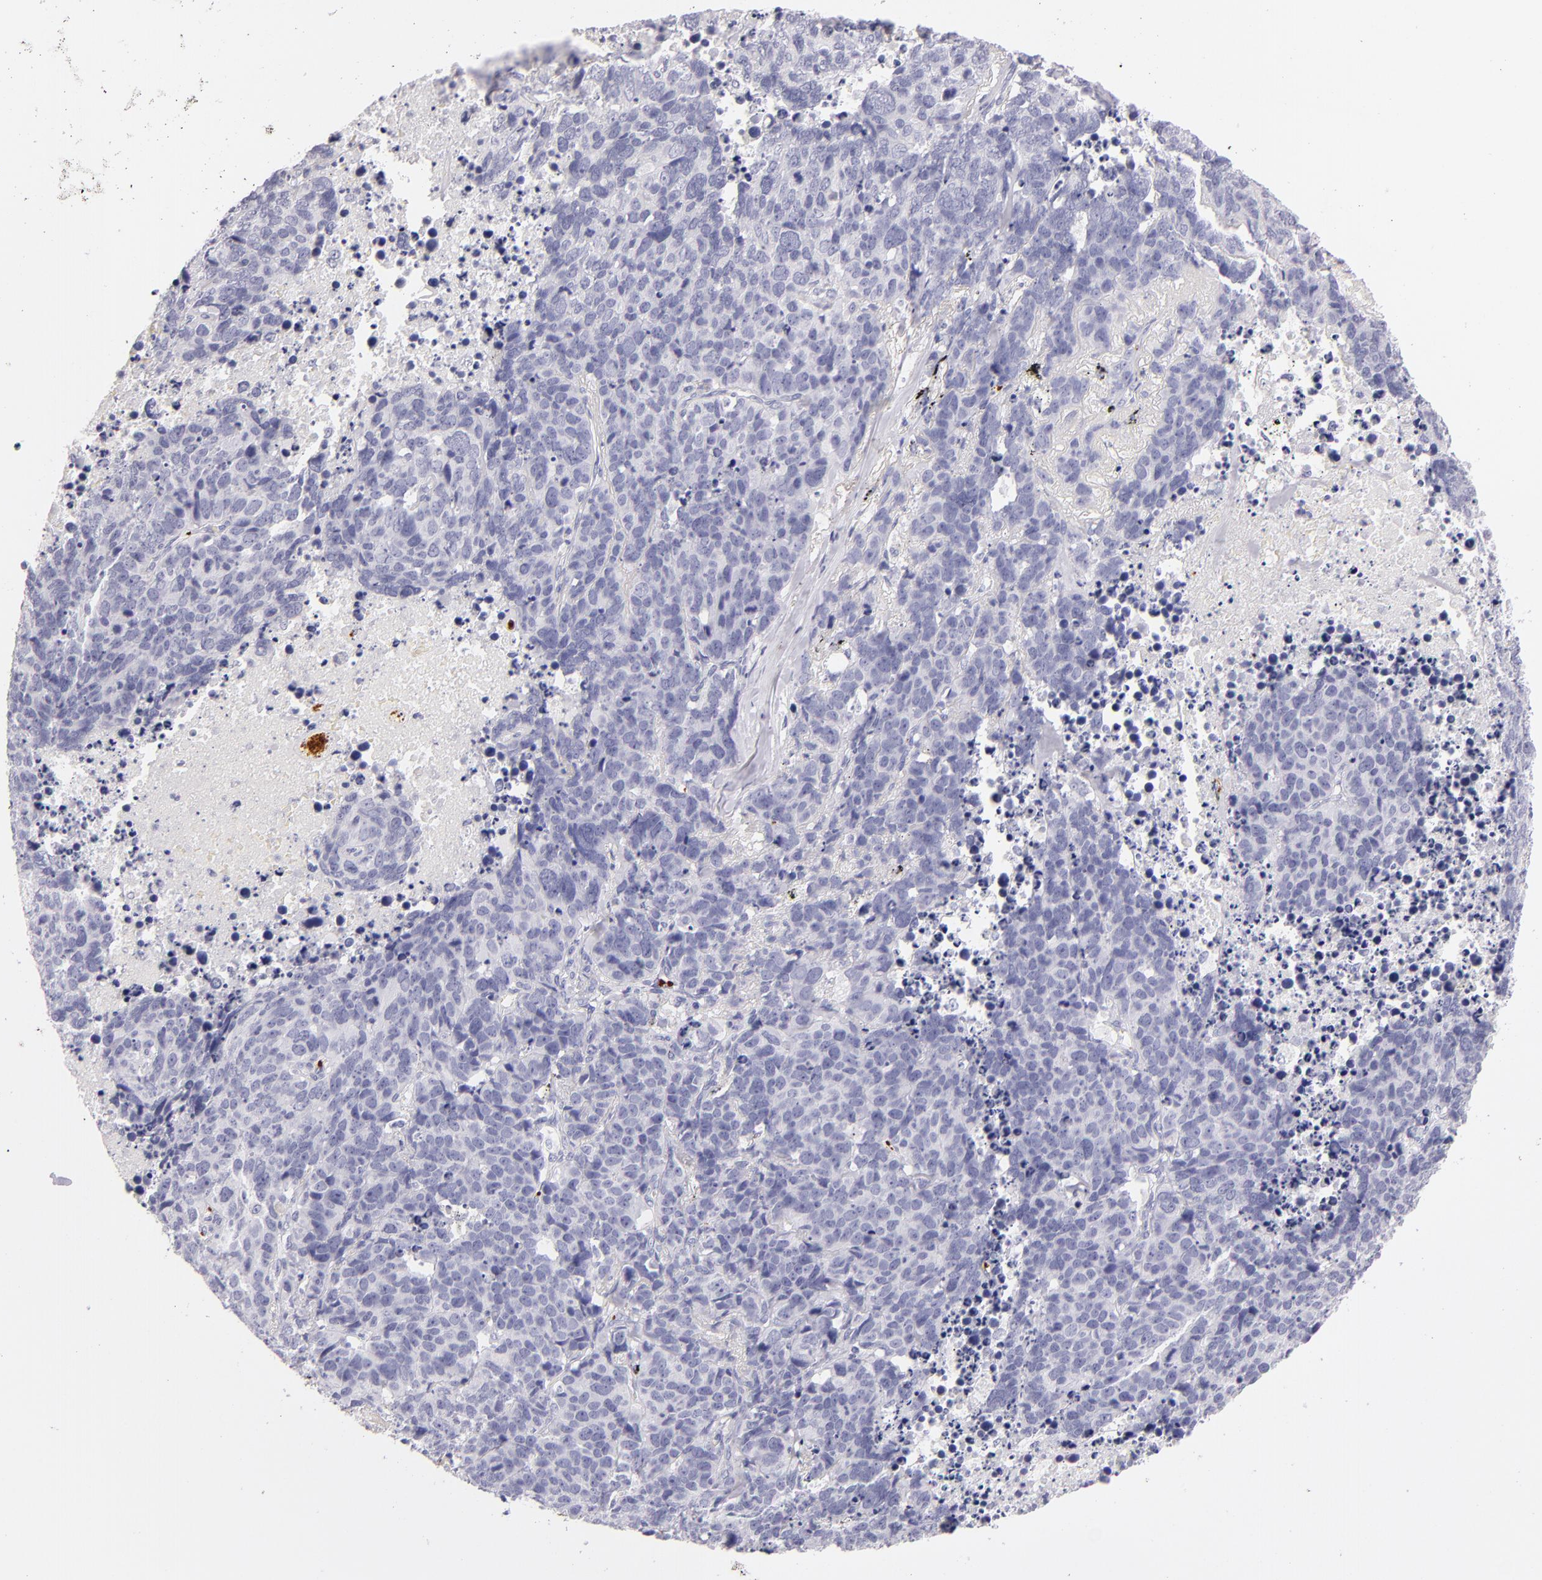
{"staining": {"intensity": "negative", "quantity": "none", "location": "none"}, "tissue": "lung cancer", "cell_type": "Tumor cells", "image_type": "cancer", "snomed": [{"axis": "morphology", "description": "Carcinoid, malignant, NOS"}, {"axis": "topography", "description": "Lung"}], "caption": "A photomicrograph of lung malignant carcinoid stained for a protein shows no brown staining in tumor cells.", "gene": "GP1BA", "patient": {"sex": "male", "age": 60}}